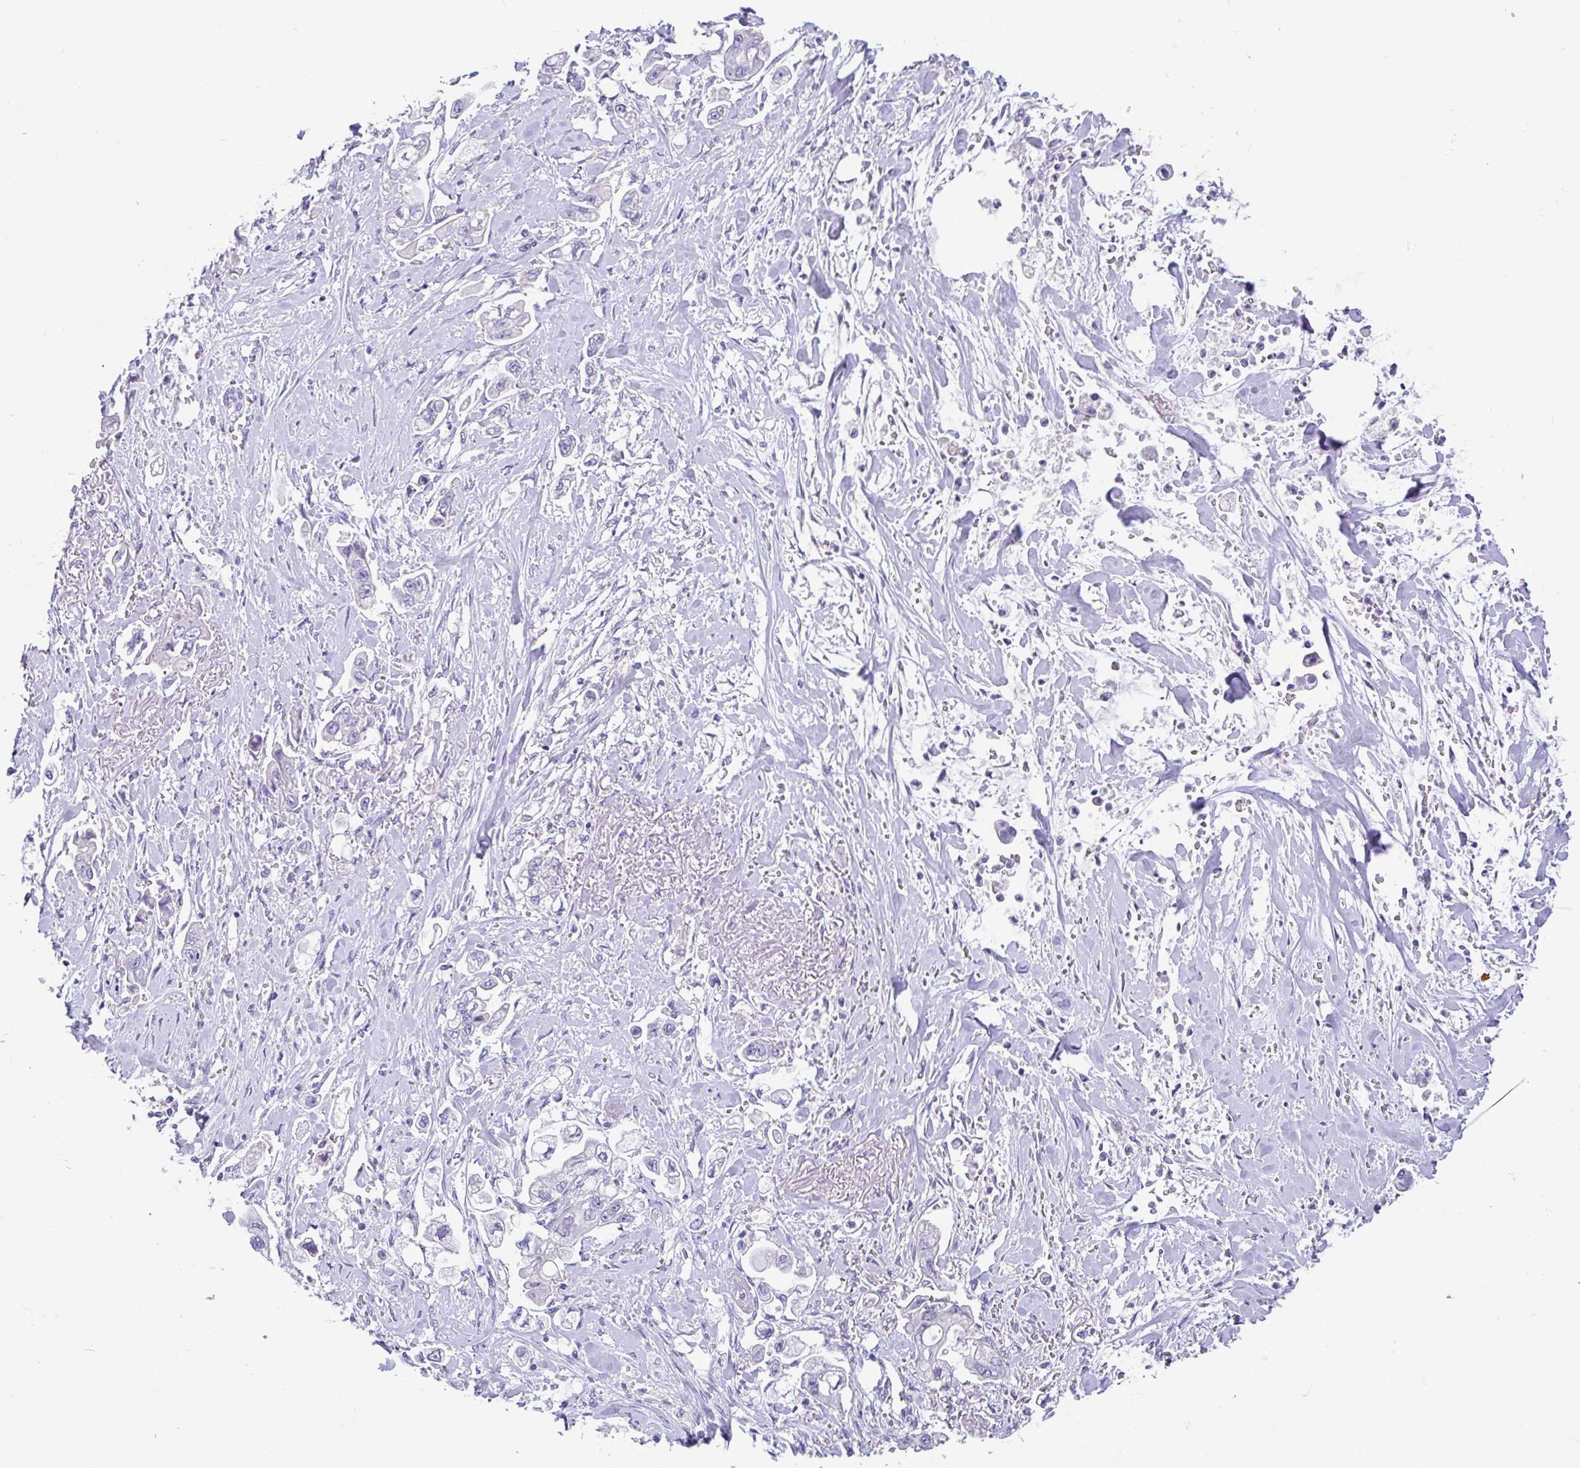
{"staining": {"intensity": "negative", "quantity": "none", "location": "none"}, "tissue": "stomach cancer", "cell_type": "Tumor cells", "image_type": "cancer", "snomed": [{"axis": "morphology", "description": "Adenocarcinoma, NOS"}, {"axis": "topography", "description": "Stomach"}], "caption": "A high-resolution histopathology image shows IHC staining of stomach cancer, which demonstrates no significant expression in tumor cells.", "gene": "SERPINE3", "patient": {"sex": "male", "age": 62}}